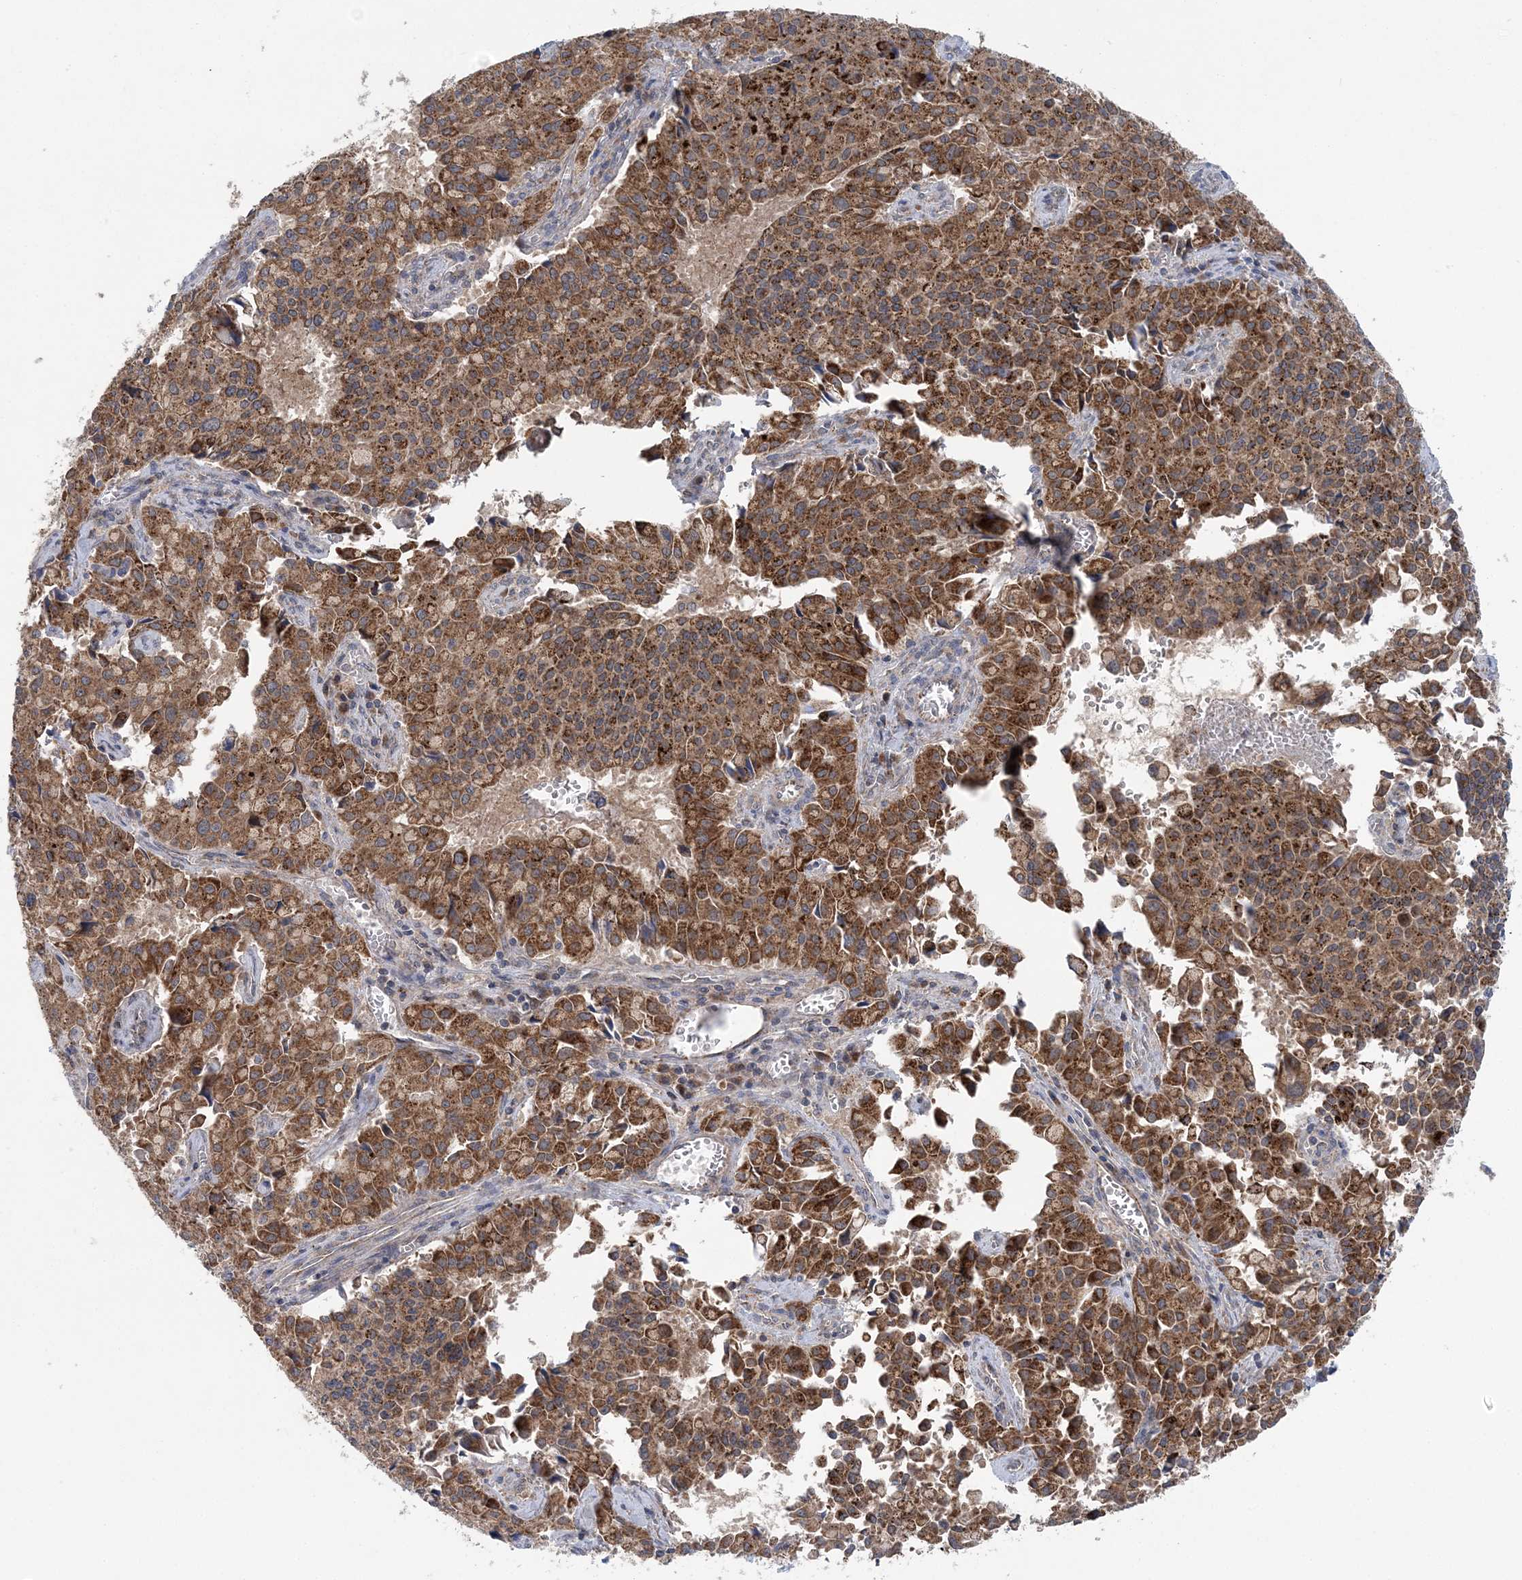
{"staining": {"intensity": "strong", "quantity": ">75%", "location": "cytoplasmic/membranous"}, "tissue": "pancreatic cancer", "cell_type": "Tumor cells", "image_type": "cancer", "snomed": [{"axis": "morphology", "description": "Adenocarcinoma, NOS"}, {"axis": "topography", "description": "Pancreas"}], "caption": "Immunohistochemical staining of pancreatic cancer (adenocarcinoma) exhibits strong cytoplasmic/membranous protein positivity in about >75% of tumor cells. The protein of interest is stained brown, and the nuclei are stained in blue (DAB IHC with brightfield microscopy, high magnification).", "gene": "COPE", "patient": {"sex": "male", "age": 65}}